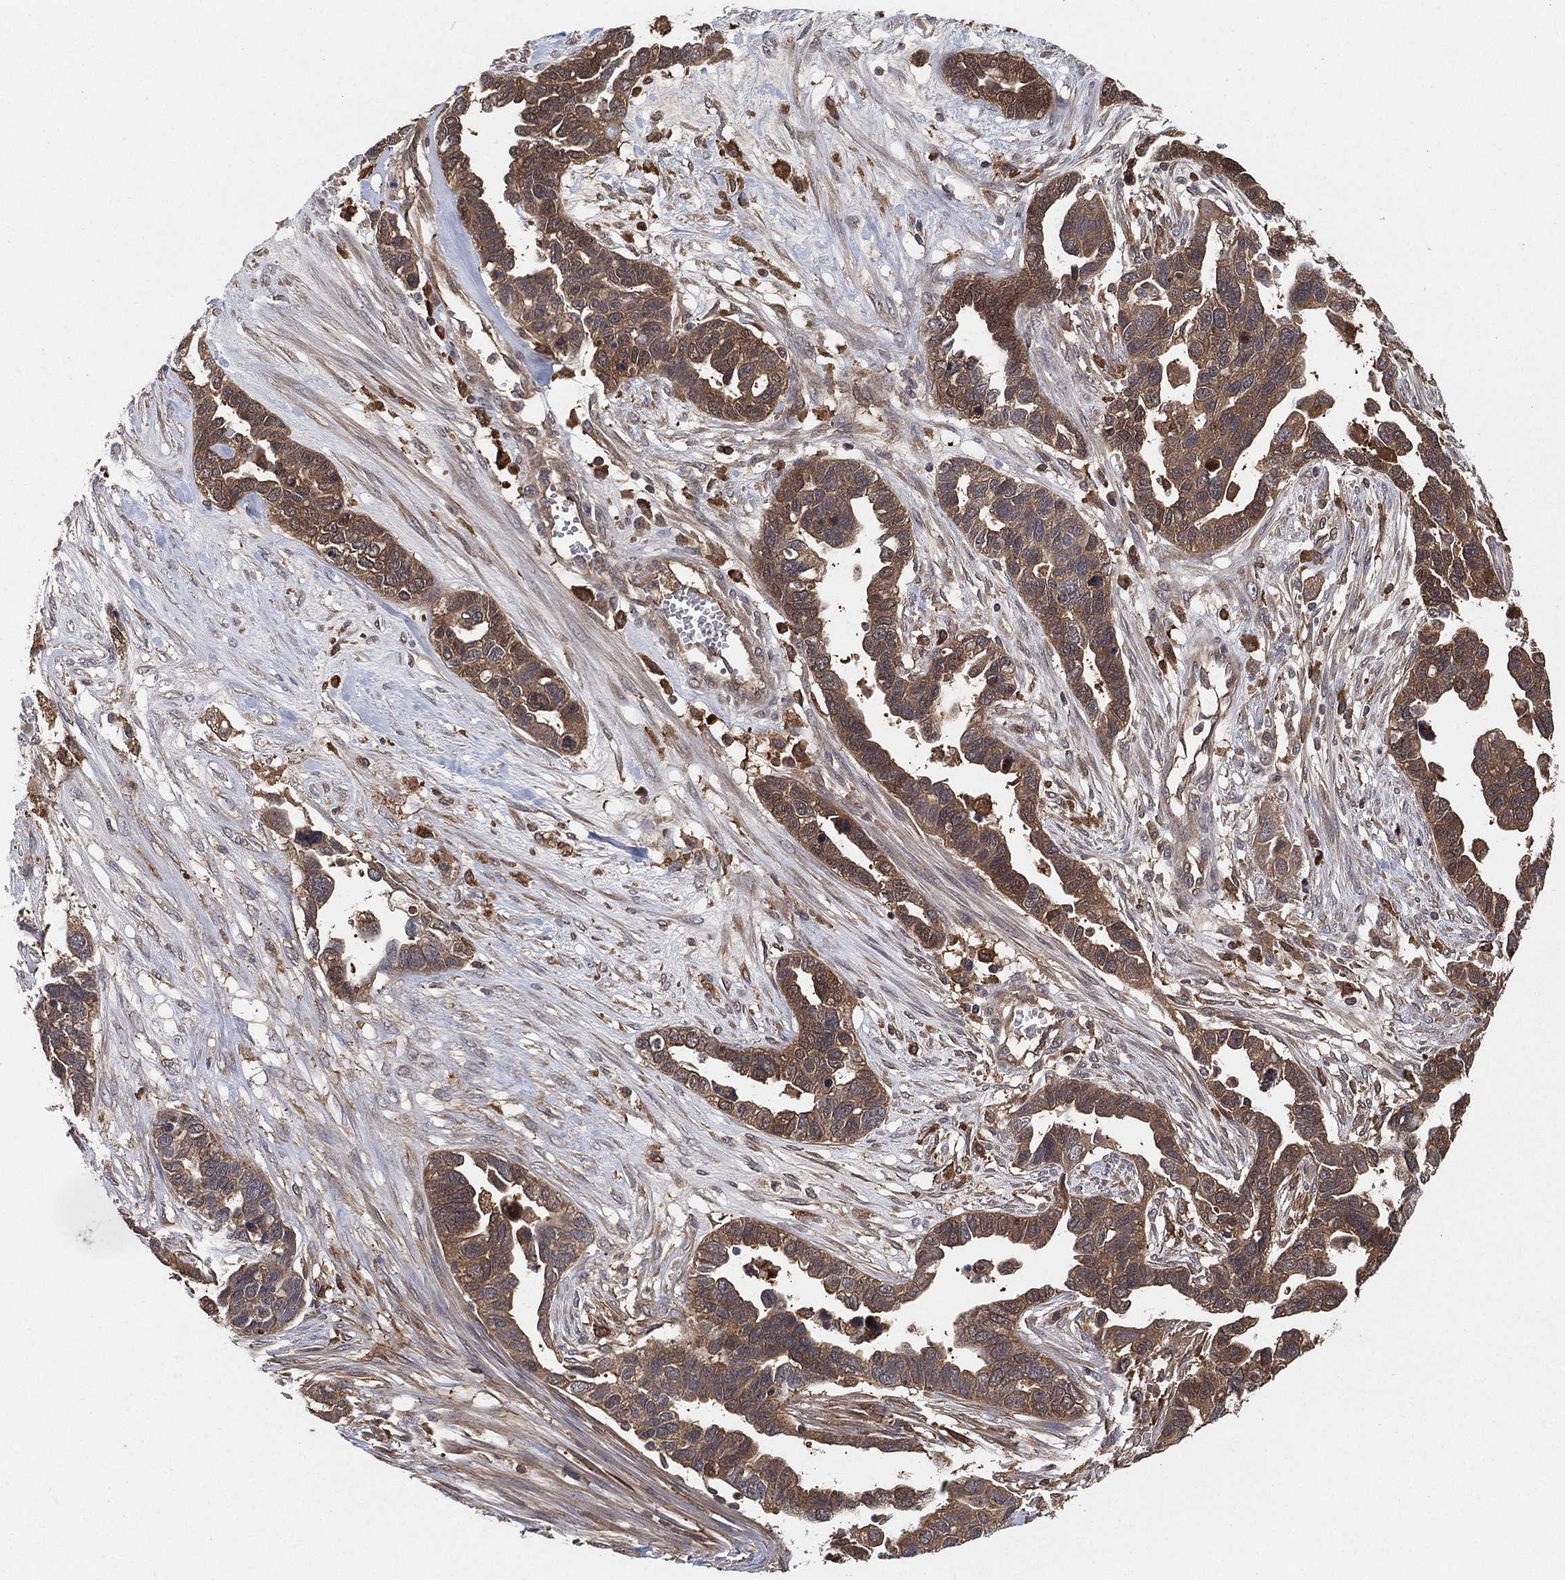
{"staining": {"intensity": "moderate", "quantity": ">75%", "location": "cytoplasmic/membranous"}, "tissue": "ovarian cancer", "cell_type": "Tumor cells", "image_type": "cancer", "snomed": [{"axis": "morphology", "description": "Cystadenocarcinoma, serous, NOS"}, {"axis": "topography", "description": "Ovary"}], "caption": "Ovarian serous cystadenocarcinoma stained for a protein (brown) displays moderate cytoplasmic/membranous positive staining in about >75% of tumor cells.", "gene": "PSMG4", "patient": {"sex": "female", "age": 54}}